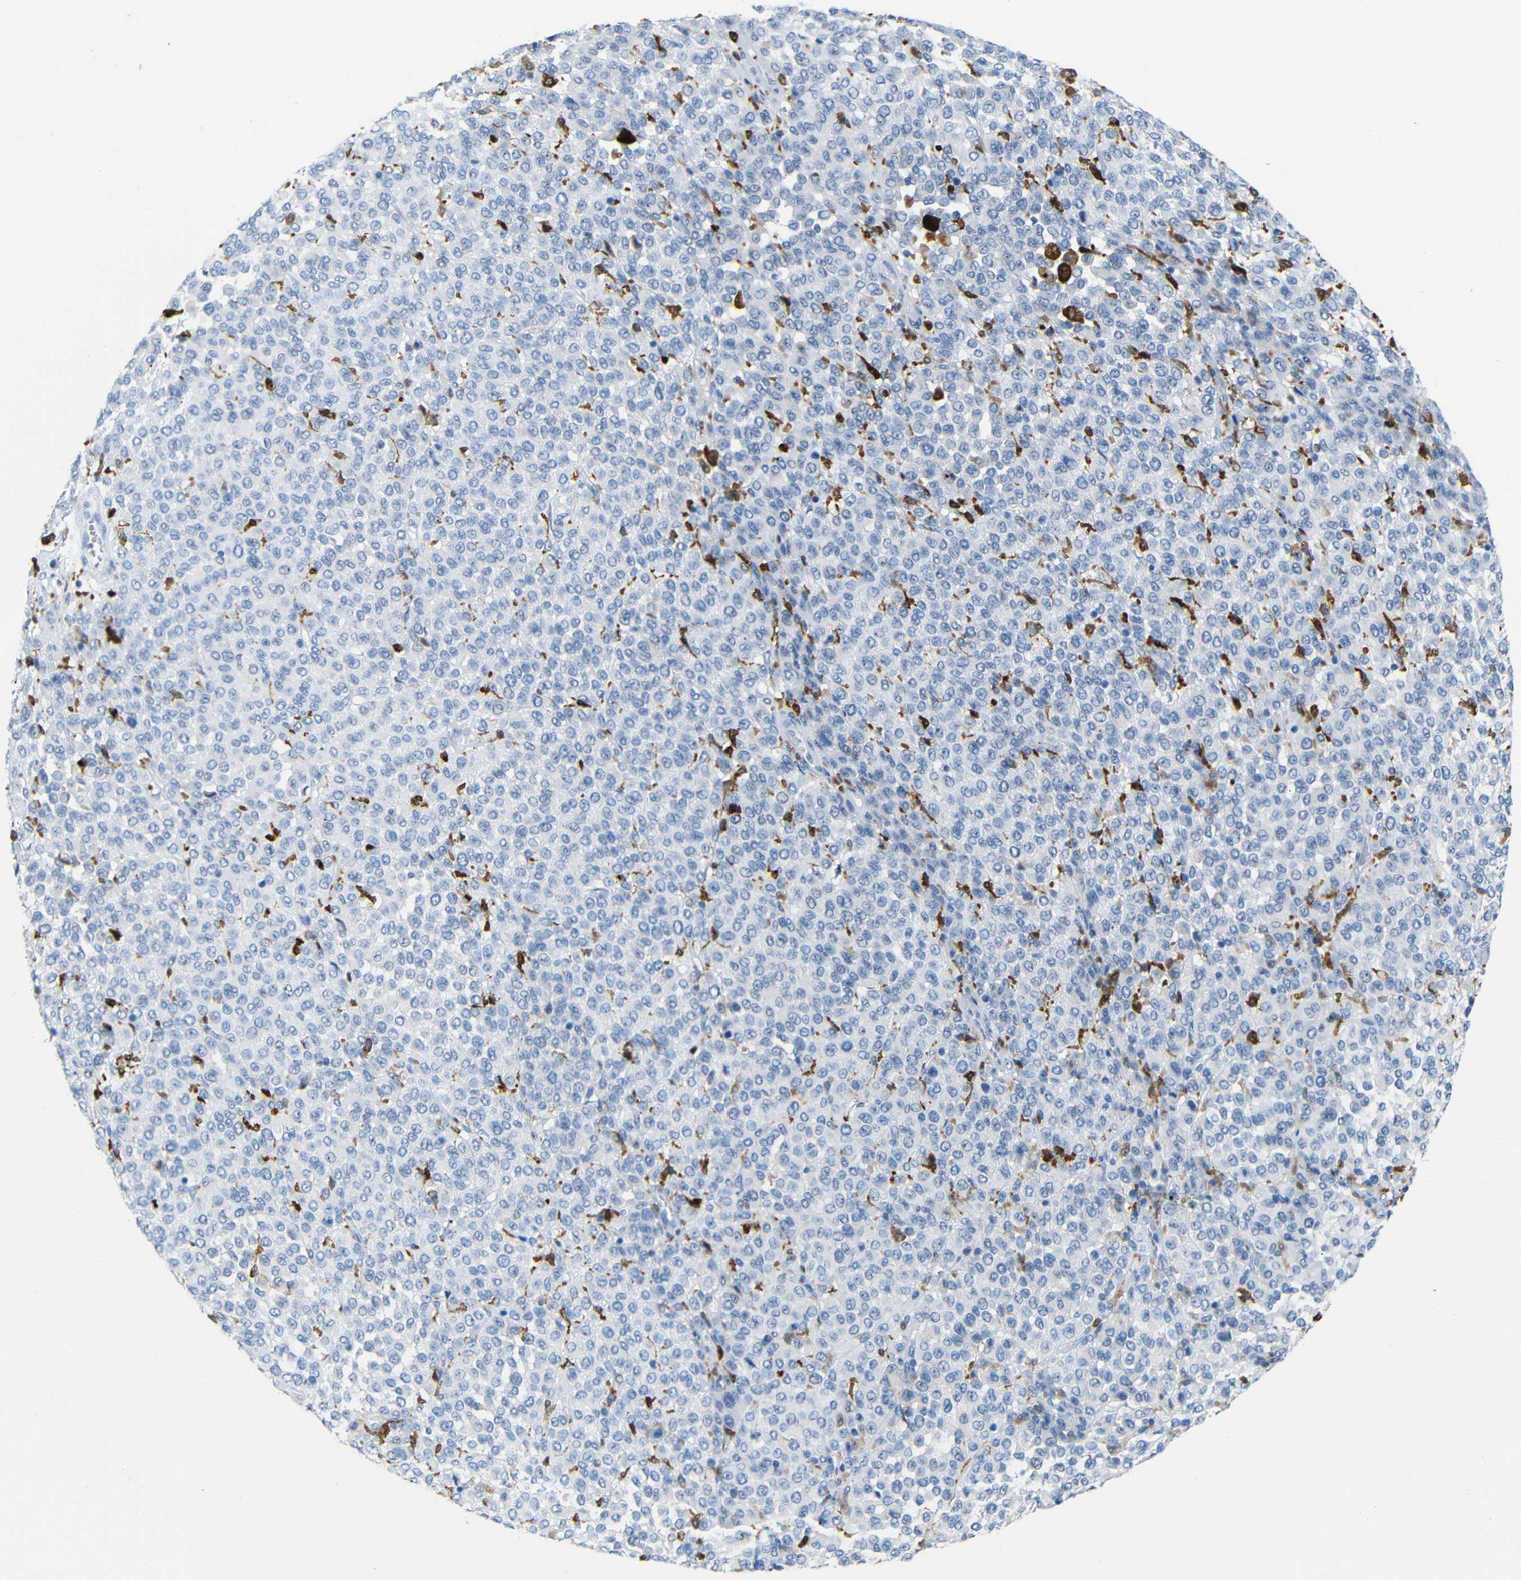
{"staining": {"intensity": "negative", "quantity": "none", "location": "none"}, "tissue": "melanoma", "cell_type": "Tumor cells", "image_type": "cancer", "snomed": [{"axis": "morphology", "description": "Malignant melanoma, Metastatic site"}, {"axis": "topography", "description": "Pancreas"}], "caption": "This is an immunohistochemistry micrograph of human melanoma. There is no positivity in tumor cells.", "gene": "C1orf210", "patient": {"sex": "female", "age": 30}}